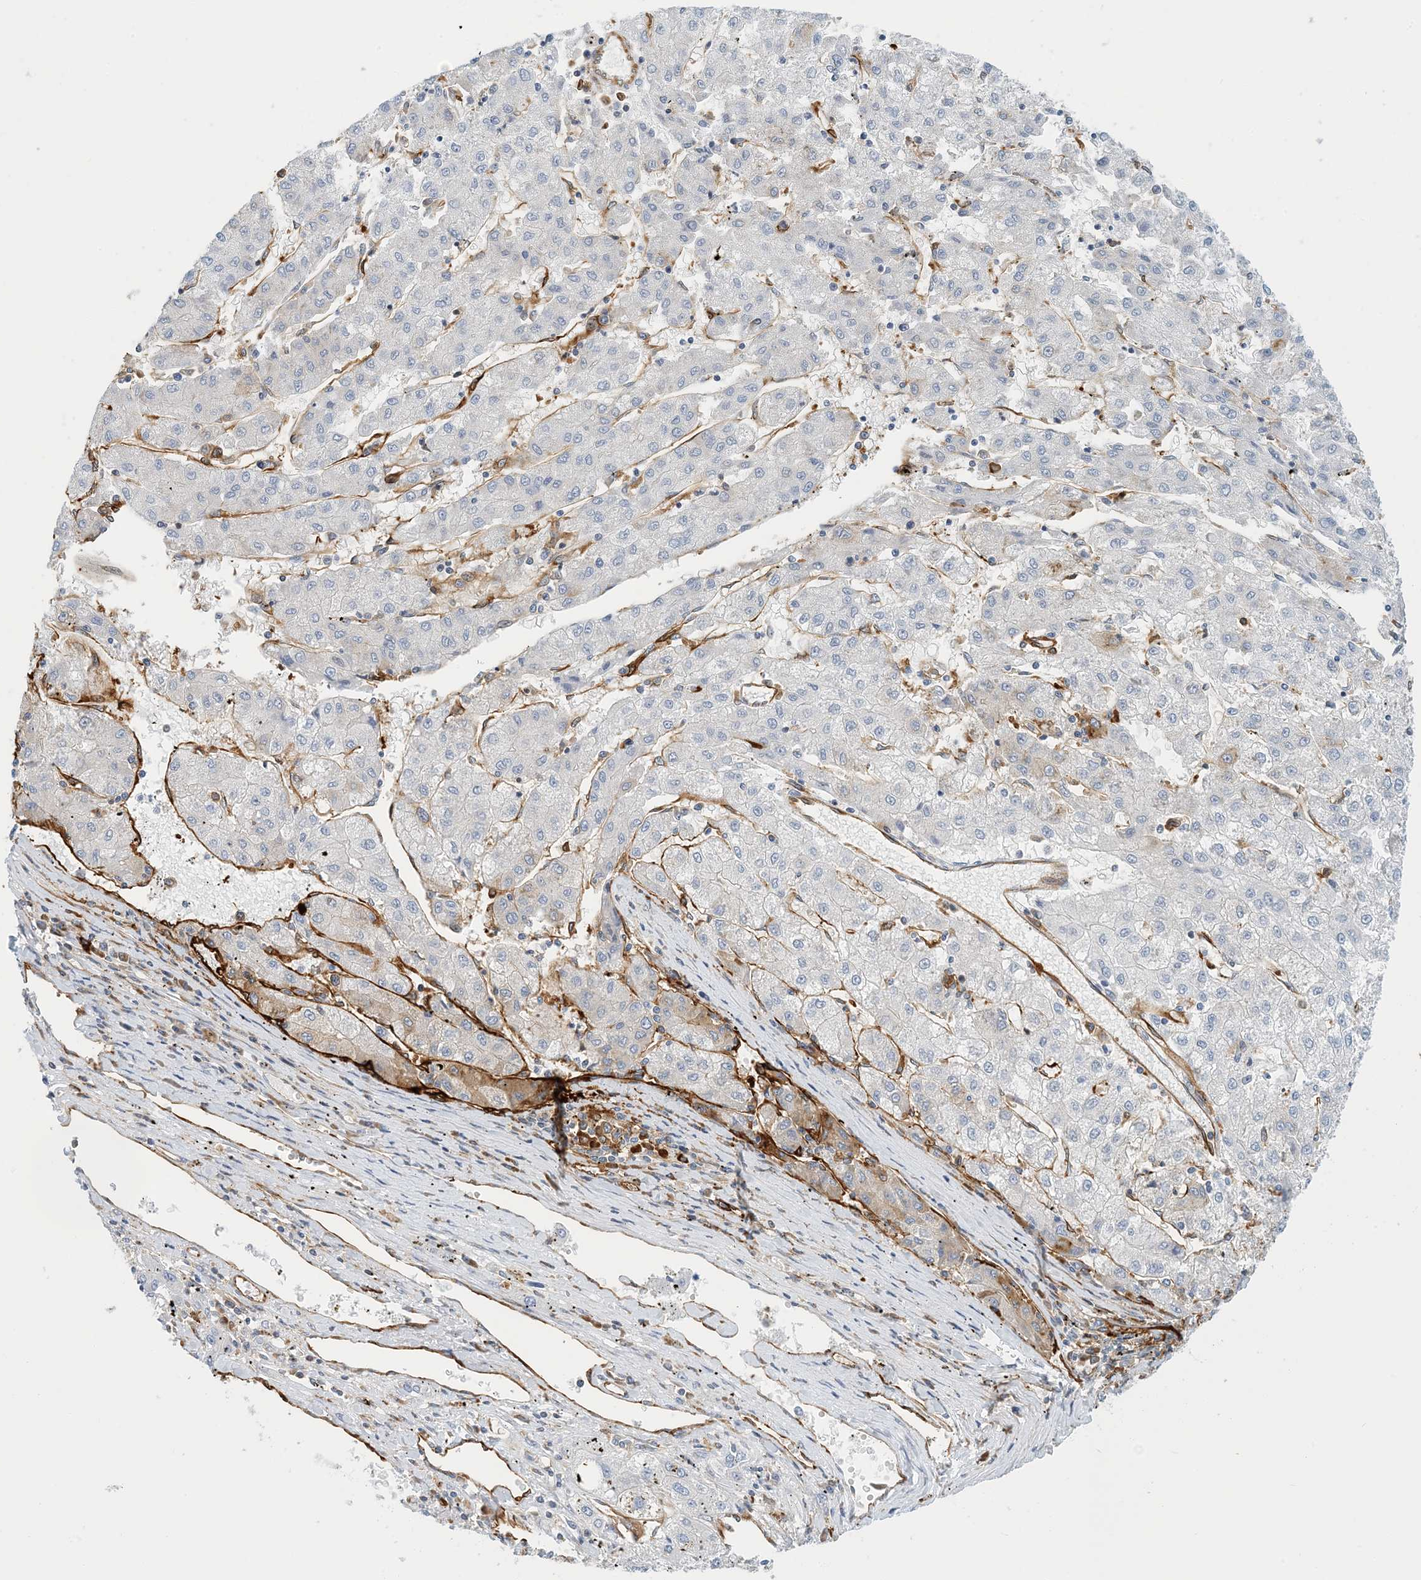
{"staining": {"intensity": "negative", "quantity": "none", "location": "none"}, "tissue": "liver cancer", "cell_type": "Tumor cells", "image_type": "cancer", "snomed": [{"axis": "morphology", "description": "Carcinoma, Hepatocellular, NOS"}, {"axis": "topography", "description": "Liver"}], "caption": "Immunohistochemical staining of liver hepatocellular carcinoma reveals no significant positivity in tumor cells.", "gene": "PCDHA2", "patient": {"sex": "male", "age": 72}}